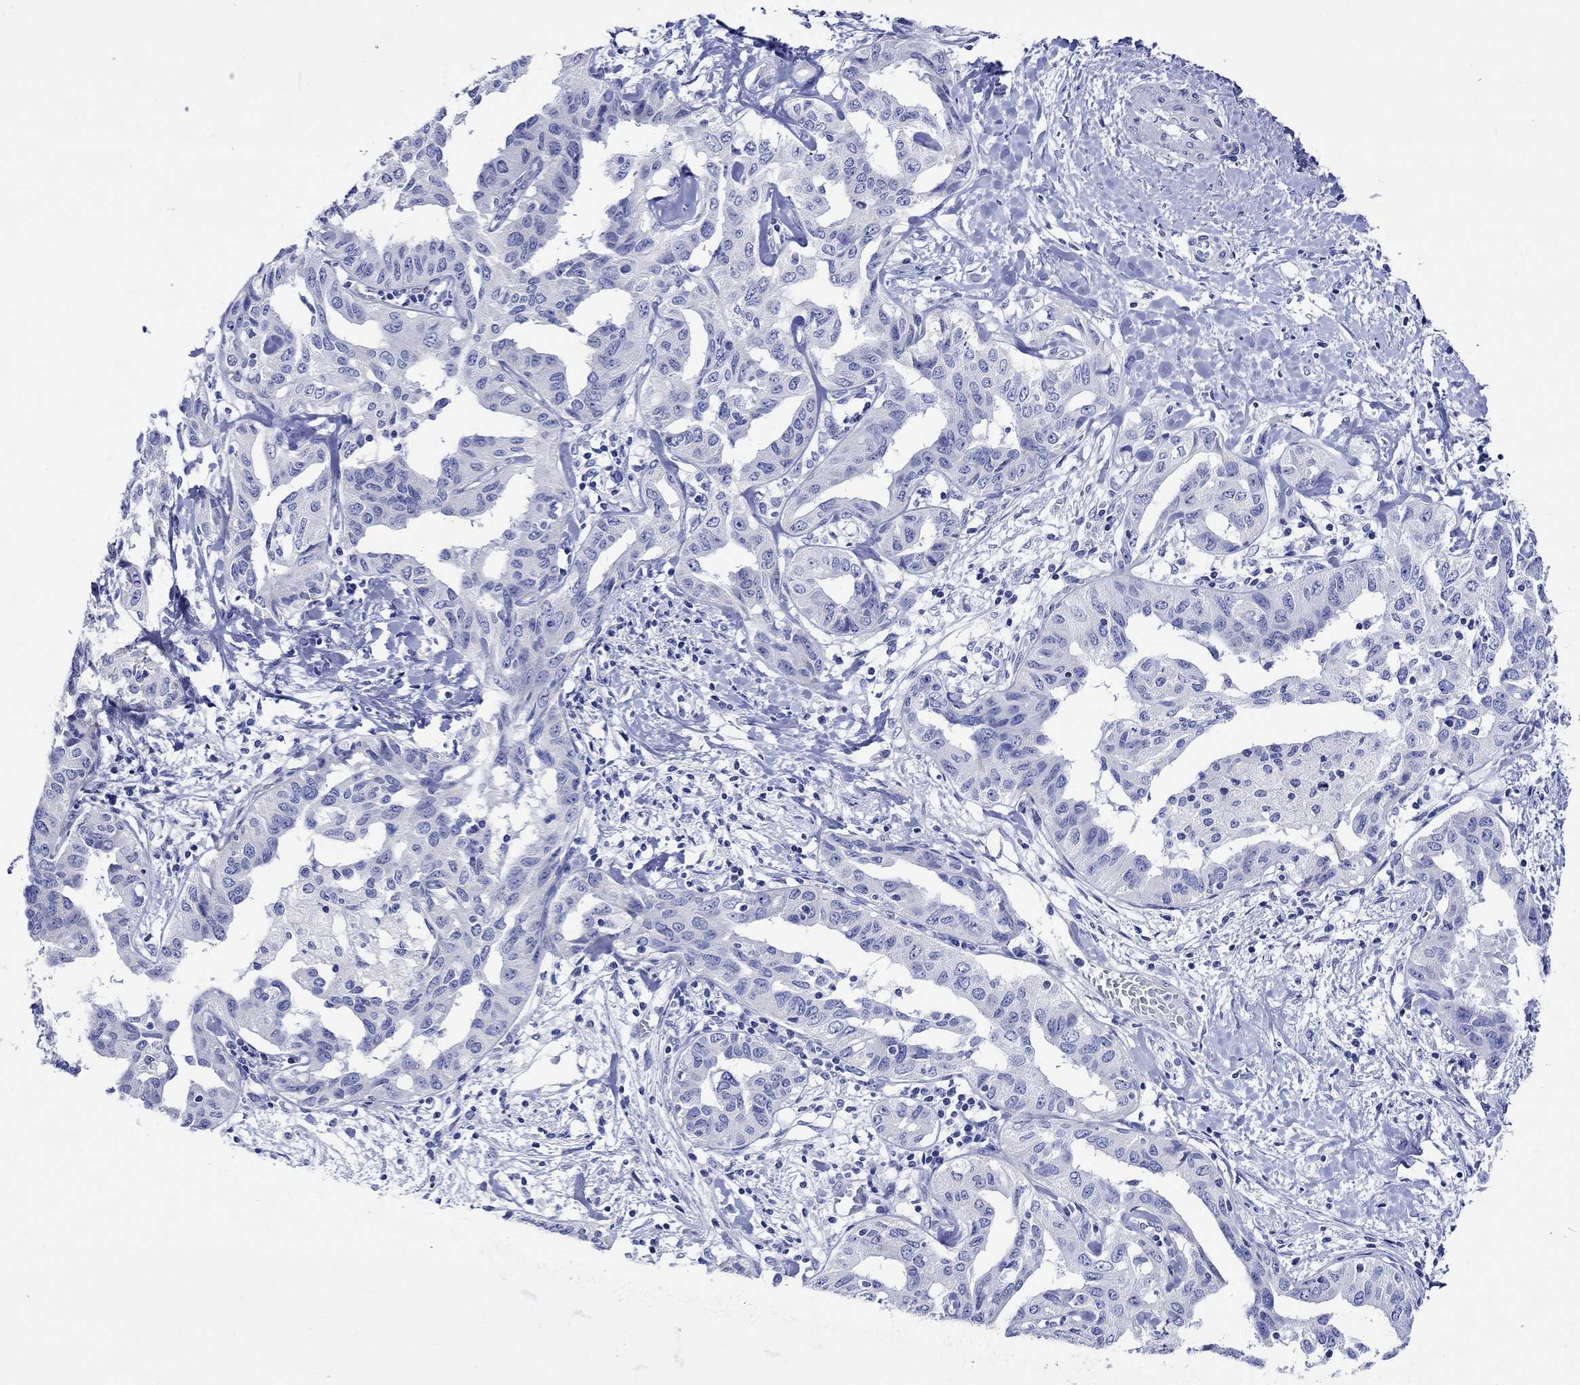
{"staining": {"intensity": "negative", "quantity": "none", "location": "none"}, "tissue": "liver cancer", "cell_type": "Tumor cells", "image_type": "cancer", "snomed": [{"axis": "morphology", "description": "Cholangiocarcinoma"}, {"axis": "topography", "description": "Liver"}], "caption": "An immunohistochemistry (IHC) micrograph of liver cholangiocarcinoma is shown. There is no staining in tumor cells of liver cholangiocarcinoma. (Immunohistochemistry (ihc), brightfield microscopy, high magnification).", "gene": "HARBI1", "patient": {"sex": "male", "age": 59}}